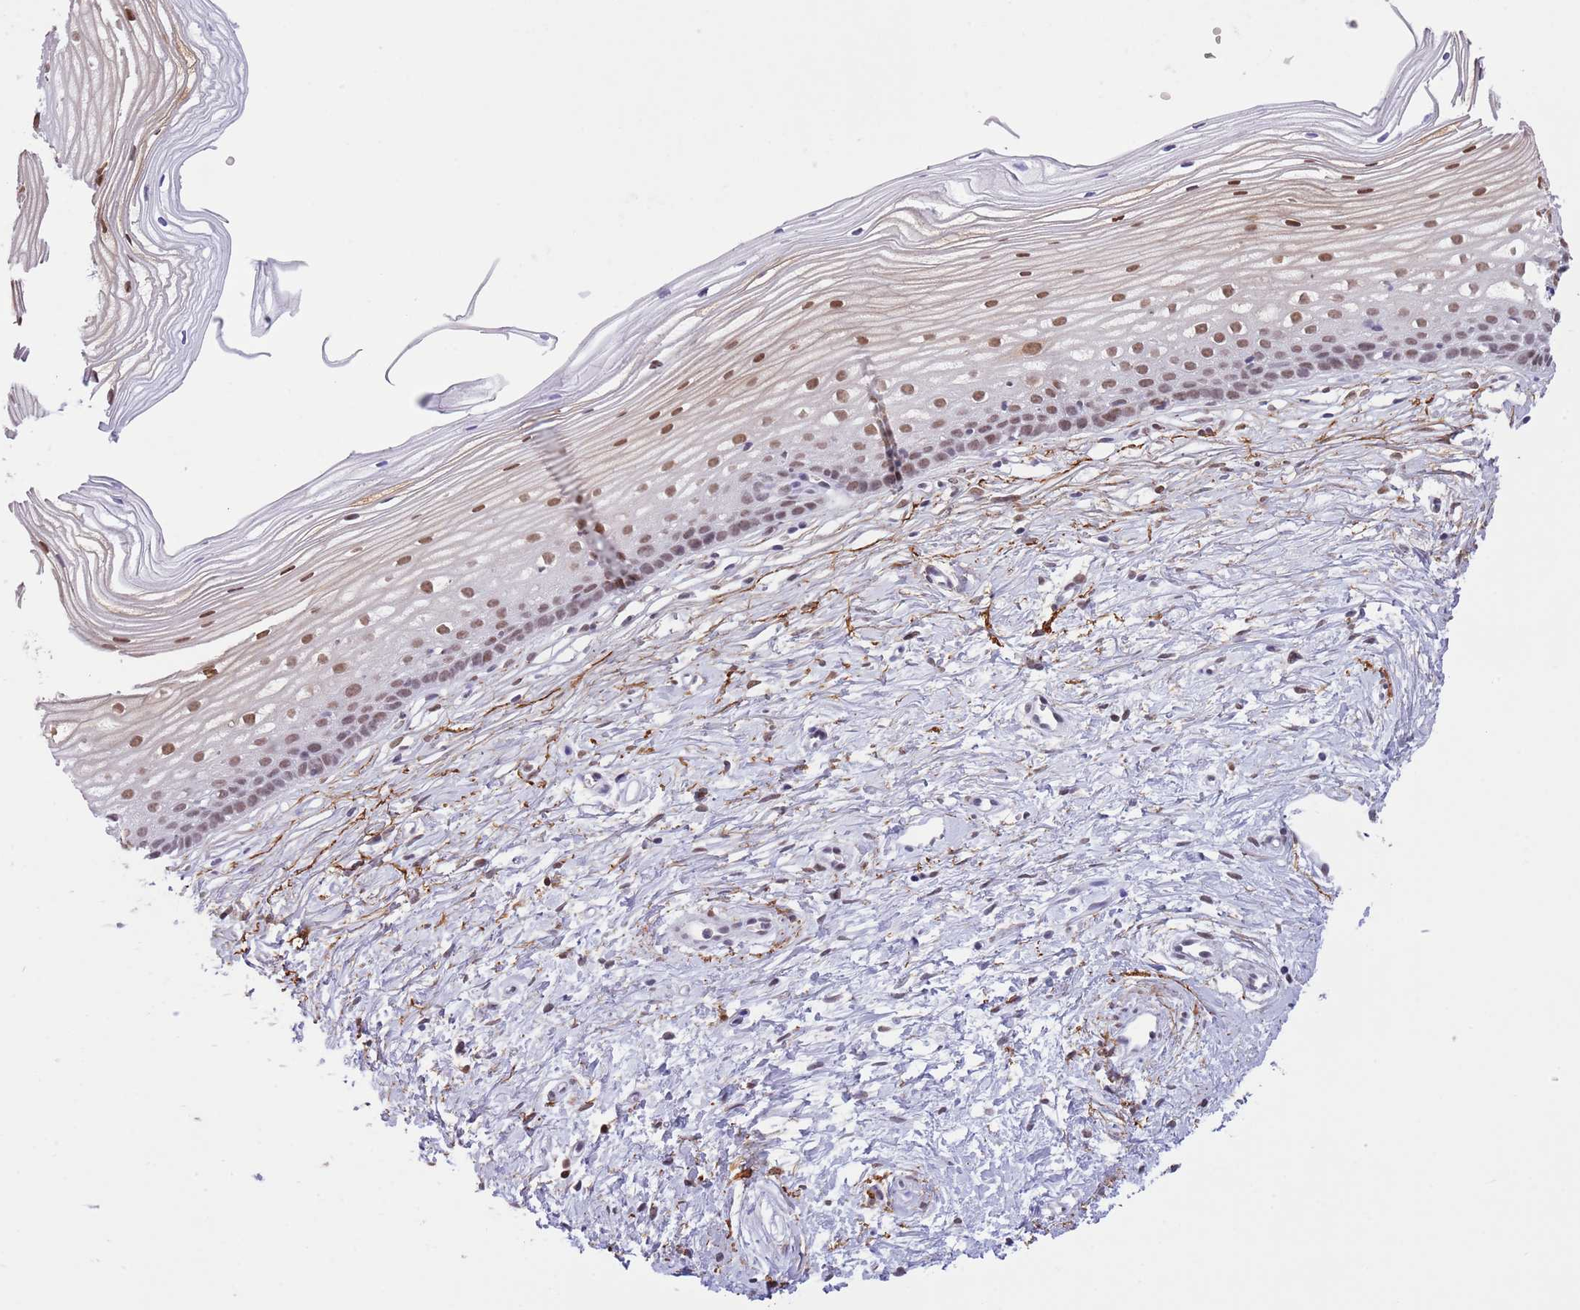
{"staining": {"intensity": "moderate", "quantity": ">75%", "location": "cytoplasmic/membranous,nuclear"}, "tissue": "cervix", "cell_type": "Glandular cells", "image_type": "normal", "snomed": [{"axis": "morphology", "description": "Normal tissue, NOS"}, {"axis": "topography", "description": "Cervix"}], "caption": "IHC image of normal human cervix stained for a protein (brown), which exhibits medium levels of moderate cytoplasmic/membranous,nuclear expression in about >75% of glandular cells.", "gene": "TRIM32", "patient": {"sex": "female", "age": 40}}